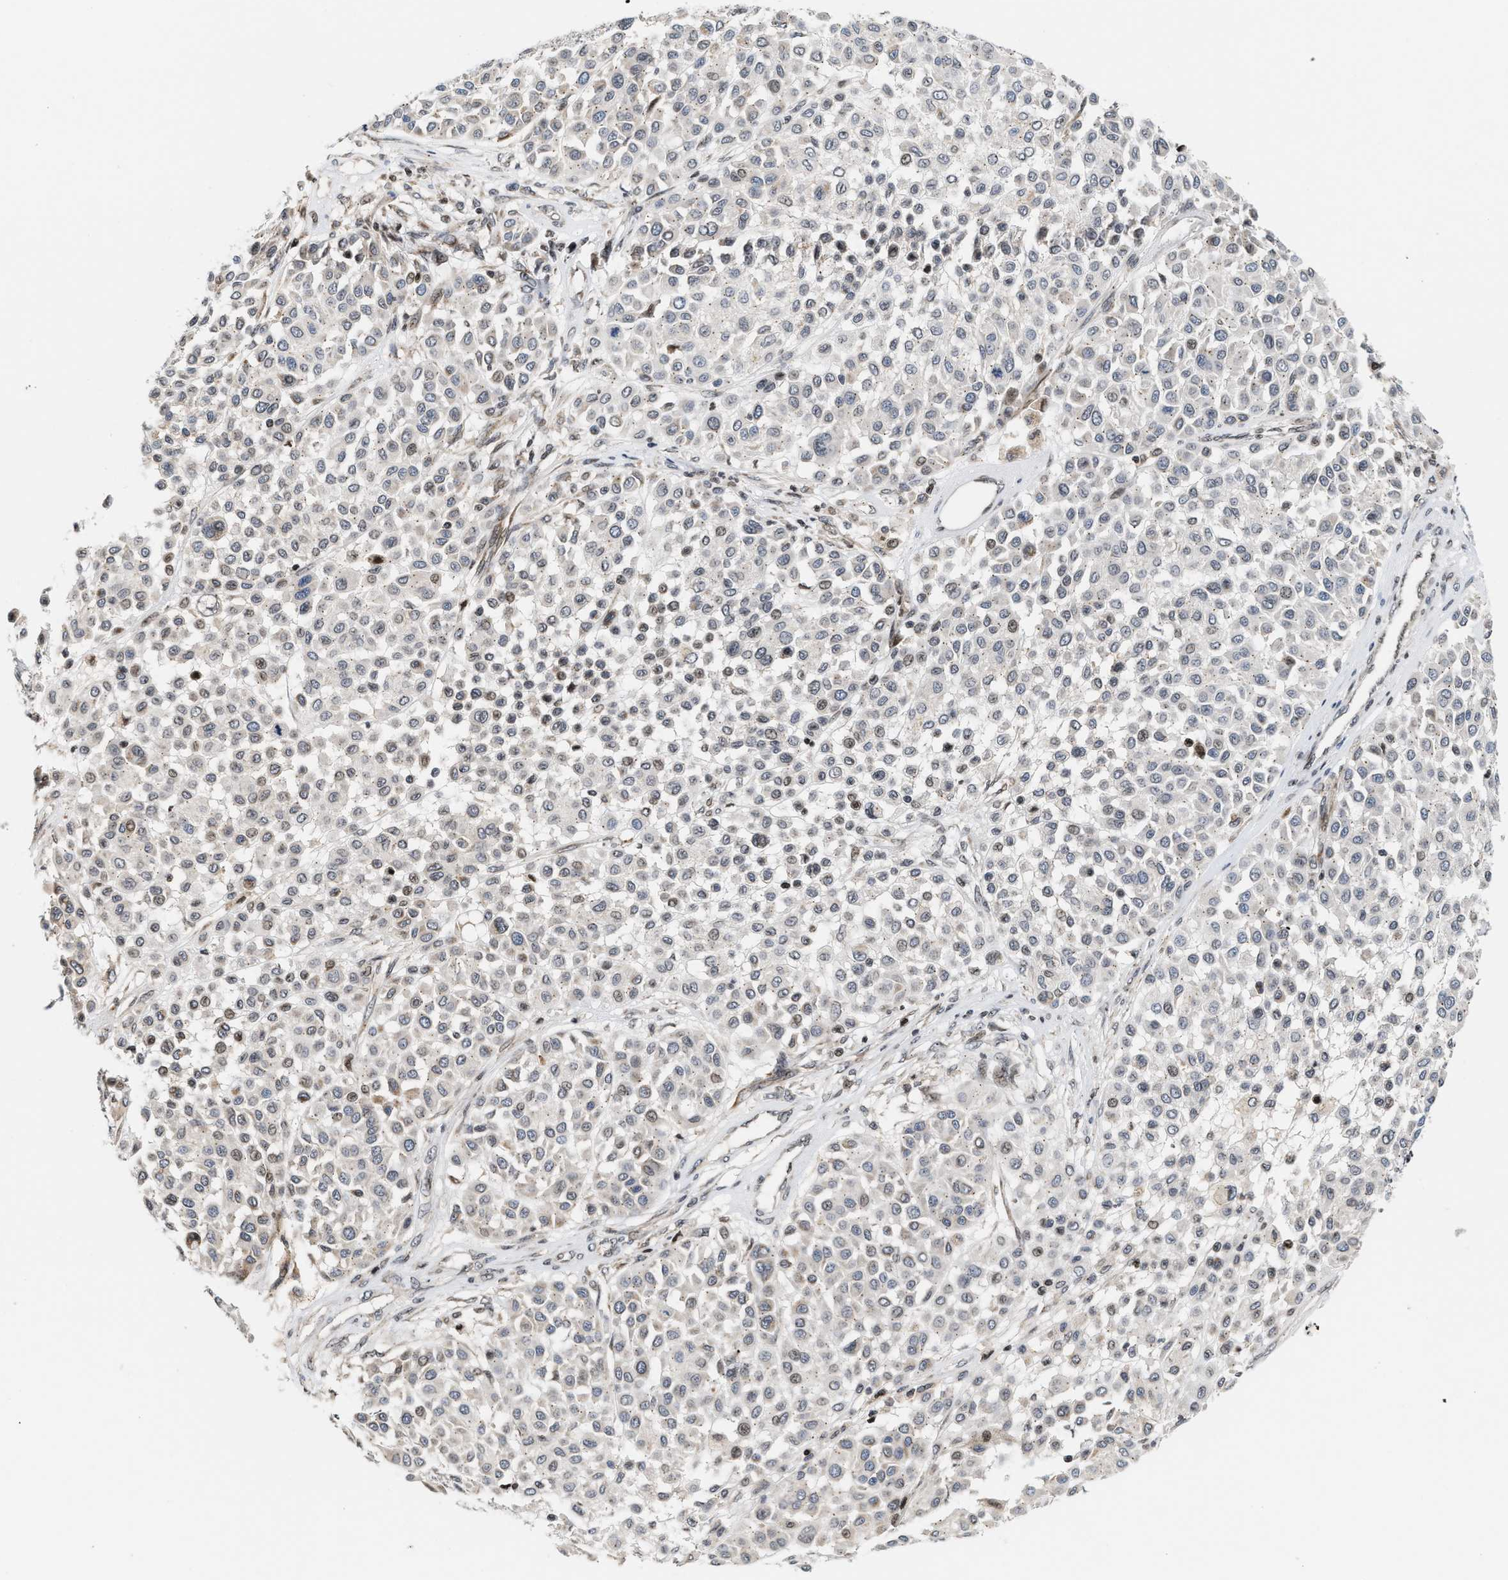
{"staining": {"intensity": "weak", "quantity": "<25%", "location": "nuclear"}, "tissue": "melanoma", "cell_type": "Tumor cells", "image_type": "cancer", "snomed": [{"axis": "morphology", "description": "Malignant melanoma, Metastatic site"}, {"axis": "topography", "description": "Soft tissue"}], "caption": "Immunohistochemistry (IHC) of human malignant melanoma (metastatic site) reveals no expression in tumor cells. (Brightfield microscopy of DAB immunohistochemistry (IHC) at high magnification).", "gene": "PDZD2", "patient": {"sex": "male", "age": 41}}